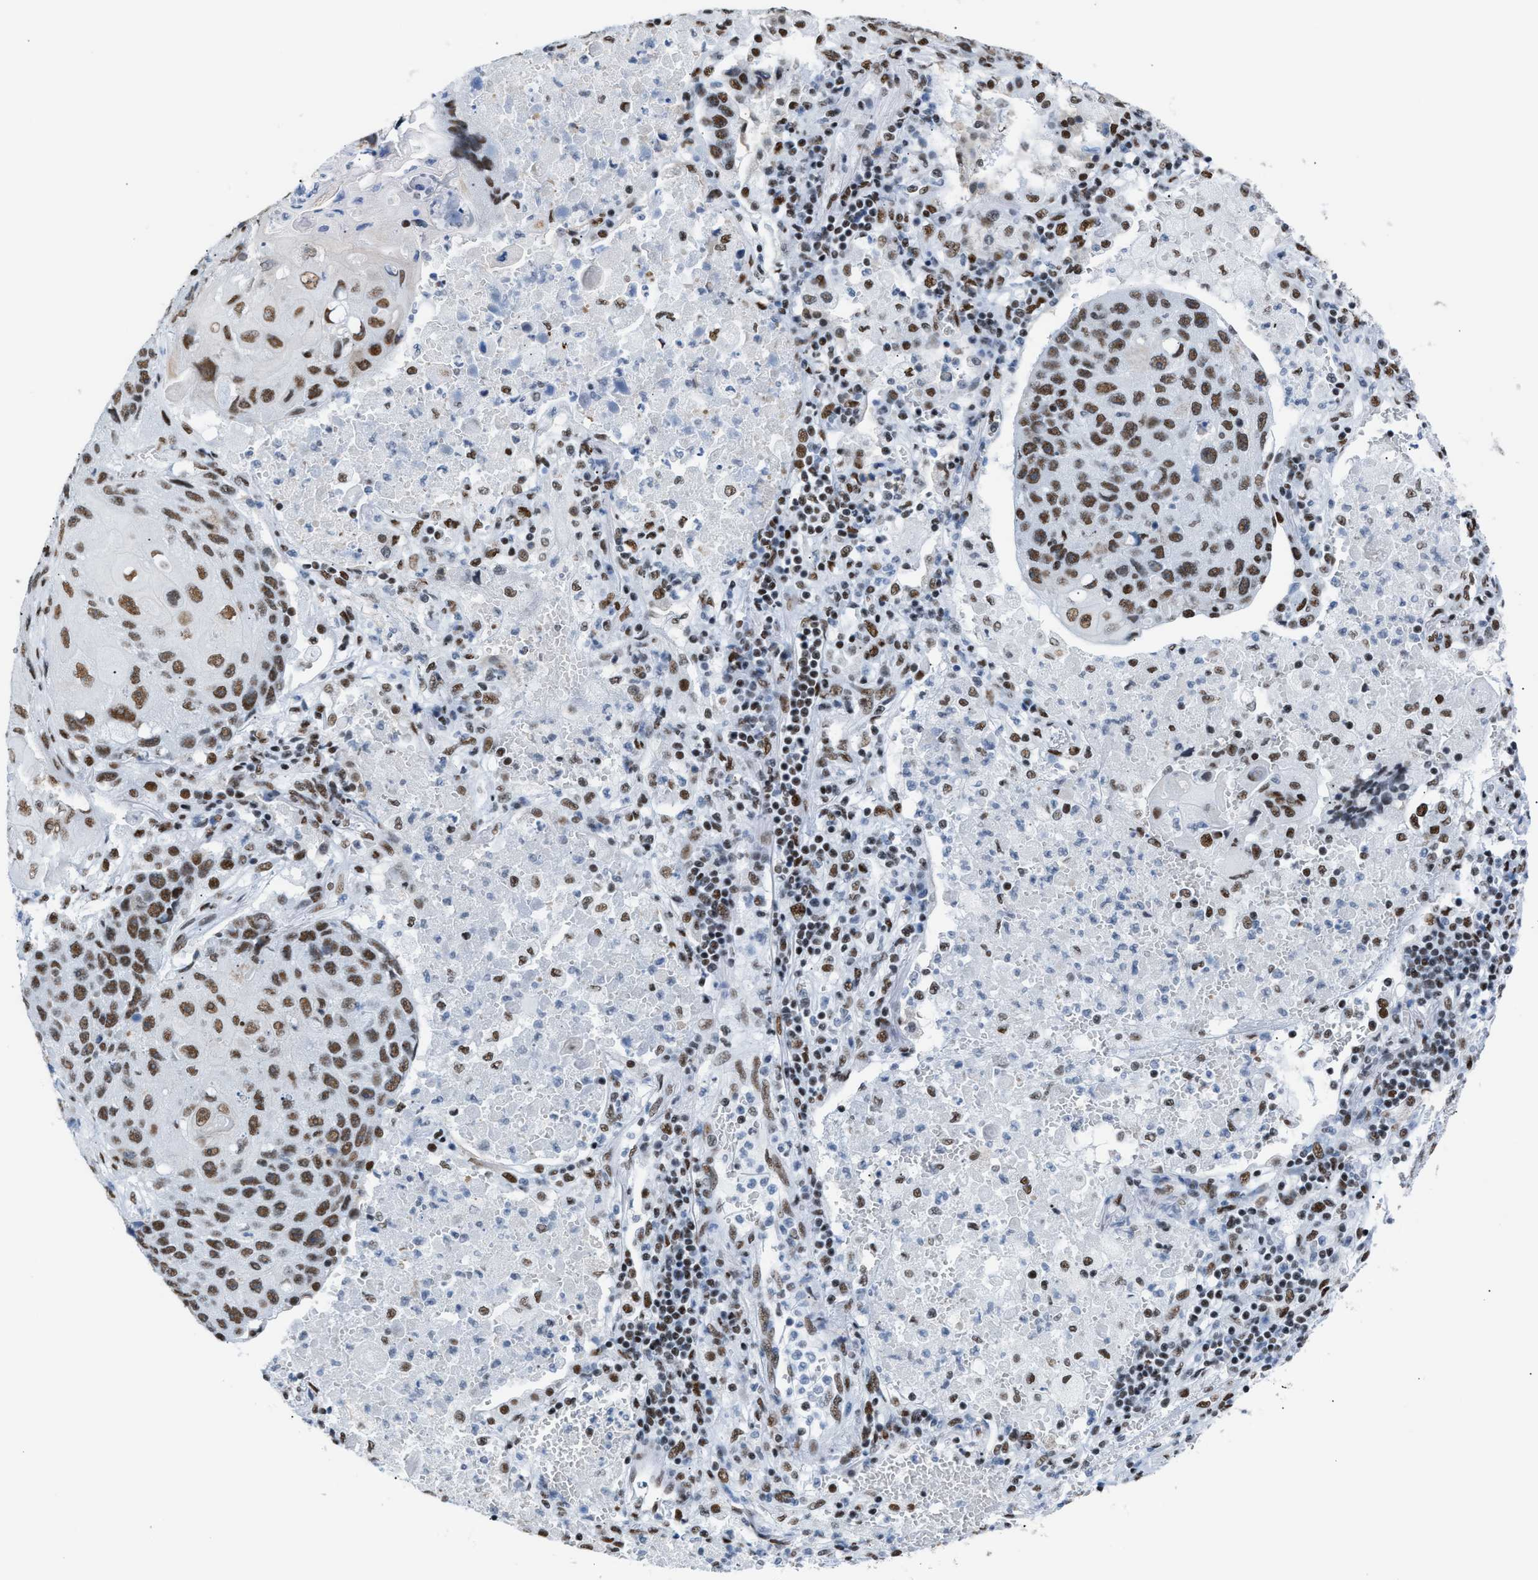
{"staining": {"intensity": "moderate", "quantity": ">75%", "location": "nuclear"}, "tissue": "lung cancer", "cell_type": "Tumor cells", "image_type": "cancer", "snomed": [{"axis": "morphology", "description": "Squamous cell carcinoma, NOS"}, {"axis": "topography", "description": "Lung"}], "caption": "Lung squamous cell carcinoma stained with a protein marker reveals moderate staining in tumor cells.", "gene": "CCAR2", "patient": {"sex": "male", "age": 61}}